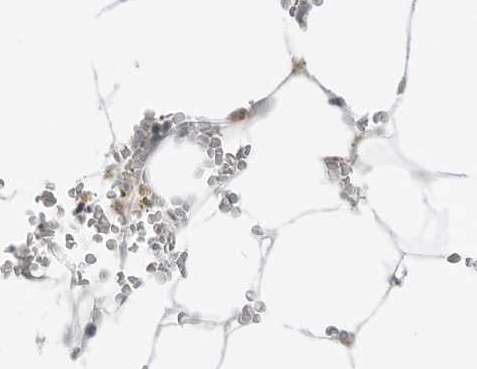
{"staining": {"intensity": "weak", "quantity": "<25%", "location": "cytoplasmic/membranous"}, "tissue": "bone marrow", "cell_type": "Hematopoietic cells", "image_type": "normal", "snomed": [{"axis": "morphology", "description": "Normal tissue, NOS"}, {"axis": "topography", "description": "Bone marrow"}], "caption": "There is no significant expression in hematopoietic cells of bone marrow. (Immunohistochemistry (ihc), brightfield microscopy, high magnification).", "gene": "PEX2", "patient": {"sex": "male", "age": 70}}